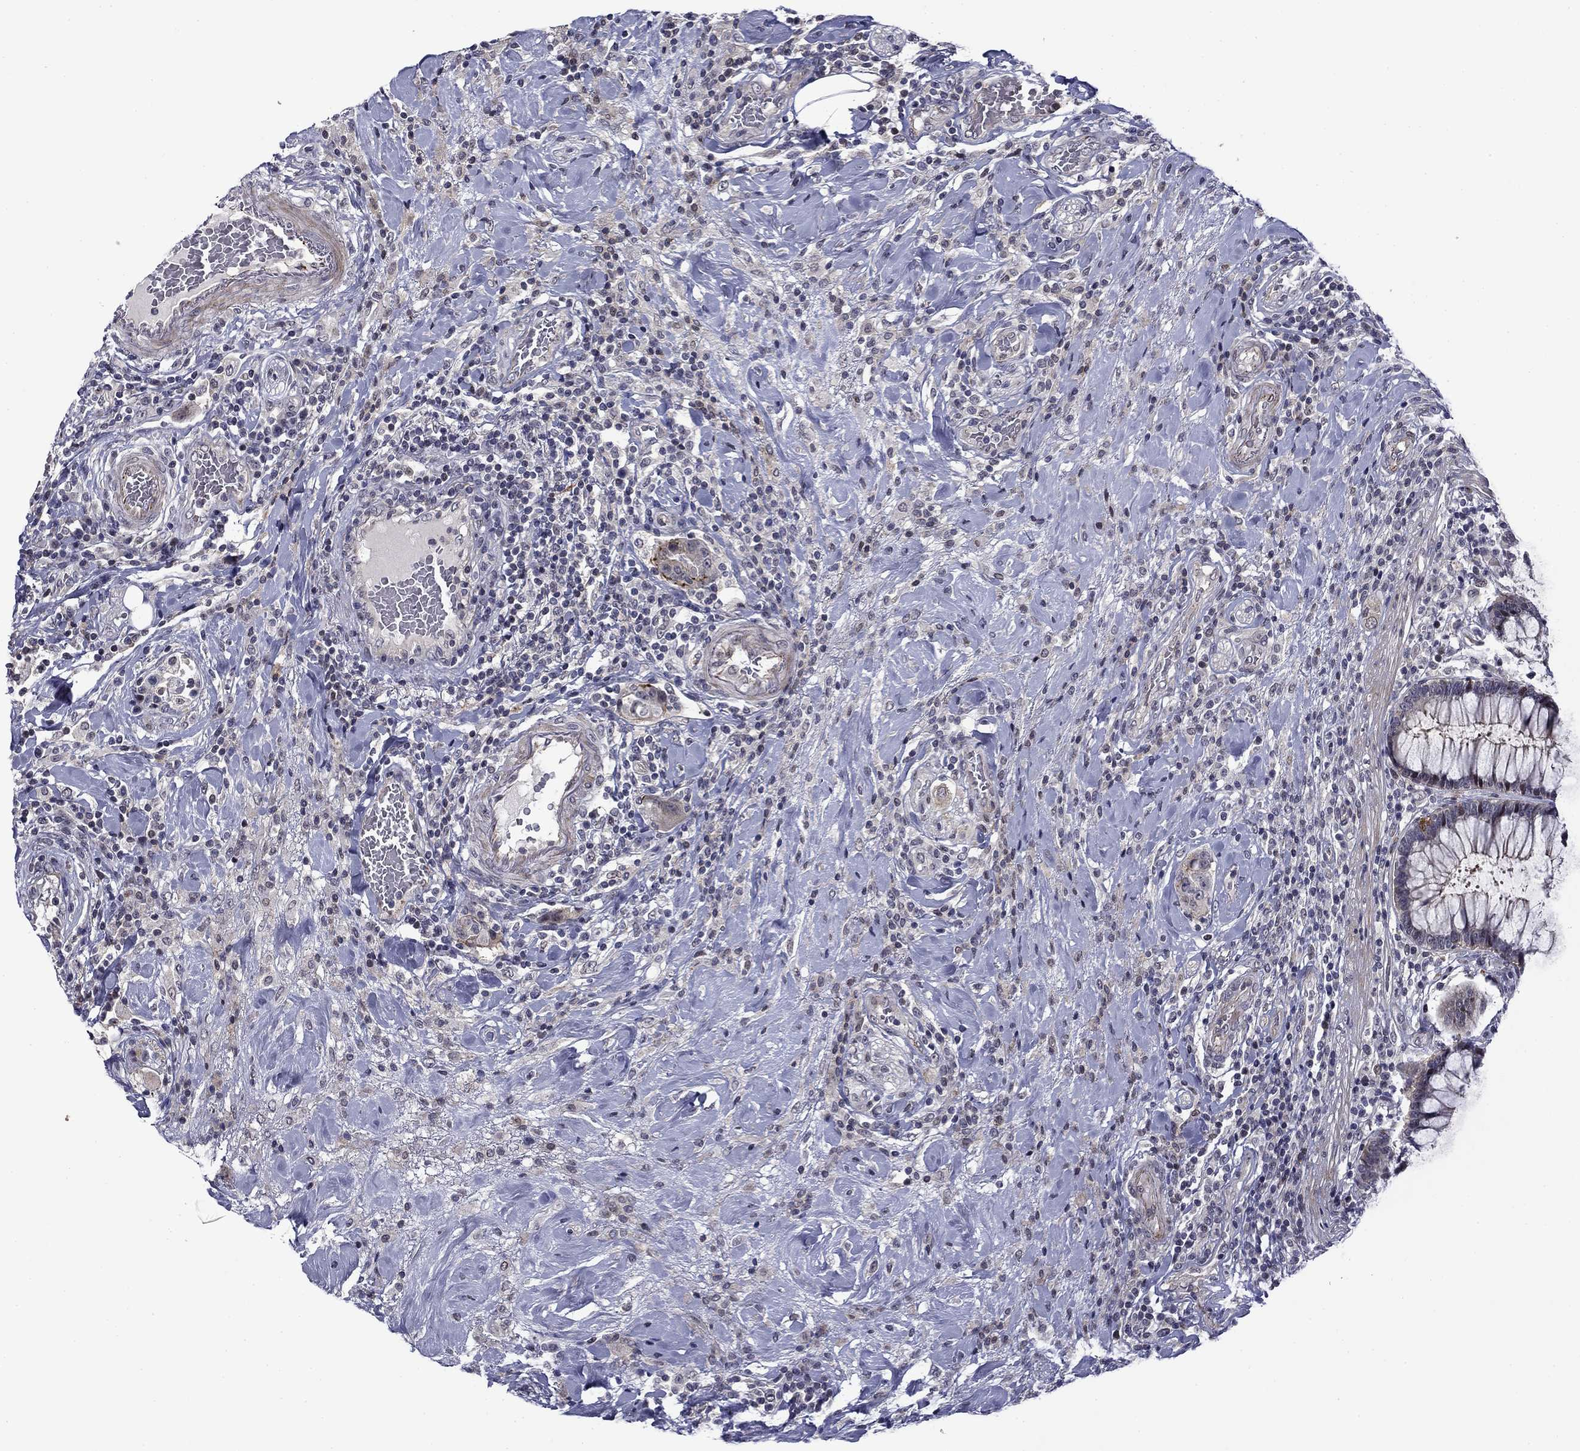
{"staining": {"intensity": "negative", "quantity": "none", "location": "none"}, "tissue": "colorectal cancer", "cell_type": "Tumor cells", "image_type": "cancer", "snomed": [{"axis": "morphology", "description": "Adenocarcinoma, NOS"}, {"axis": "topography", "description": "Colon"}], "caption": "Protein analysis of colorectal cancer reveals no significant staining in tumor cells.", "gene": "B3GAT1", "patient": {"sex": "female", "age": 69}}